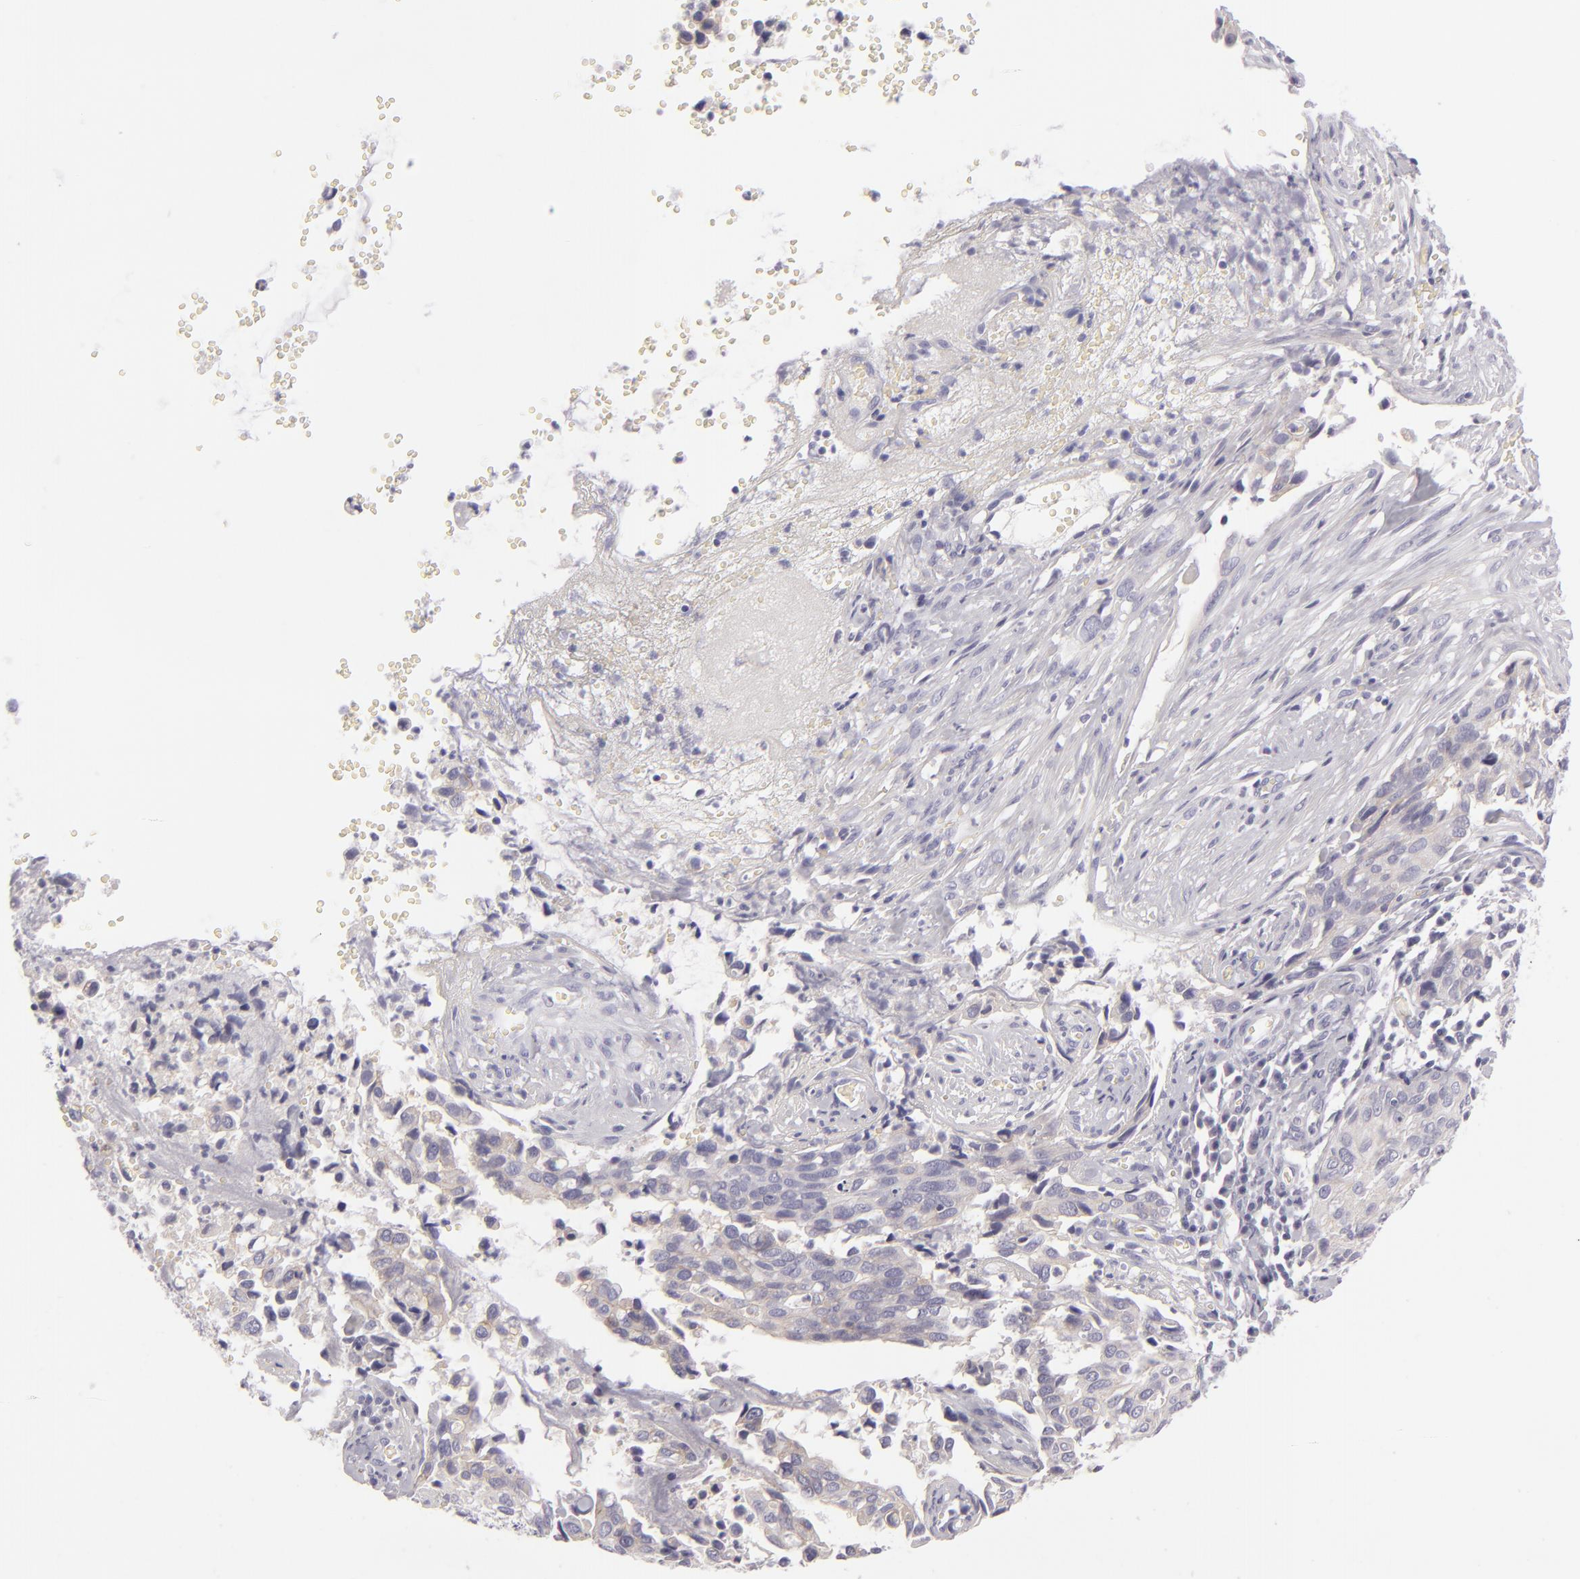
{"staining": {"intensity": "weak", "quantity": "25%-75%", "location": "cytoplasmic/membranous"}, "tissue": "cervical cancer", "cell_type": "Tumor cells", "image_type": "cancer", "snomed": [{"axis": "morphology", "description": "Normal tissue, NOS"}, {"axis": "morphology", "description": "Squamous cell carcinoma, NOS"}, {"axis": "topography", "description": "Cervix"}], "caption": "Tumor cells display low levels of weak cytoplasmic/membranous positivity in approximately 25%-75% of cells in squamous cell carcinoma (cervical).", "gene": "DLG4", "patient": {"sex": "female", "age": 45}}